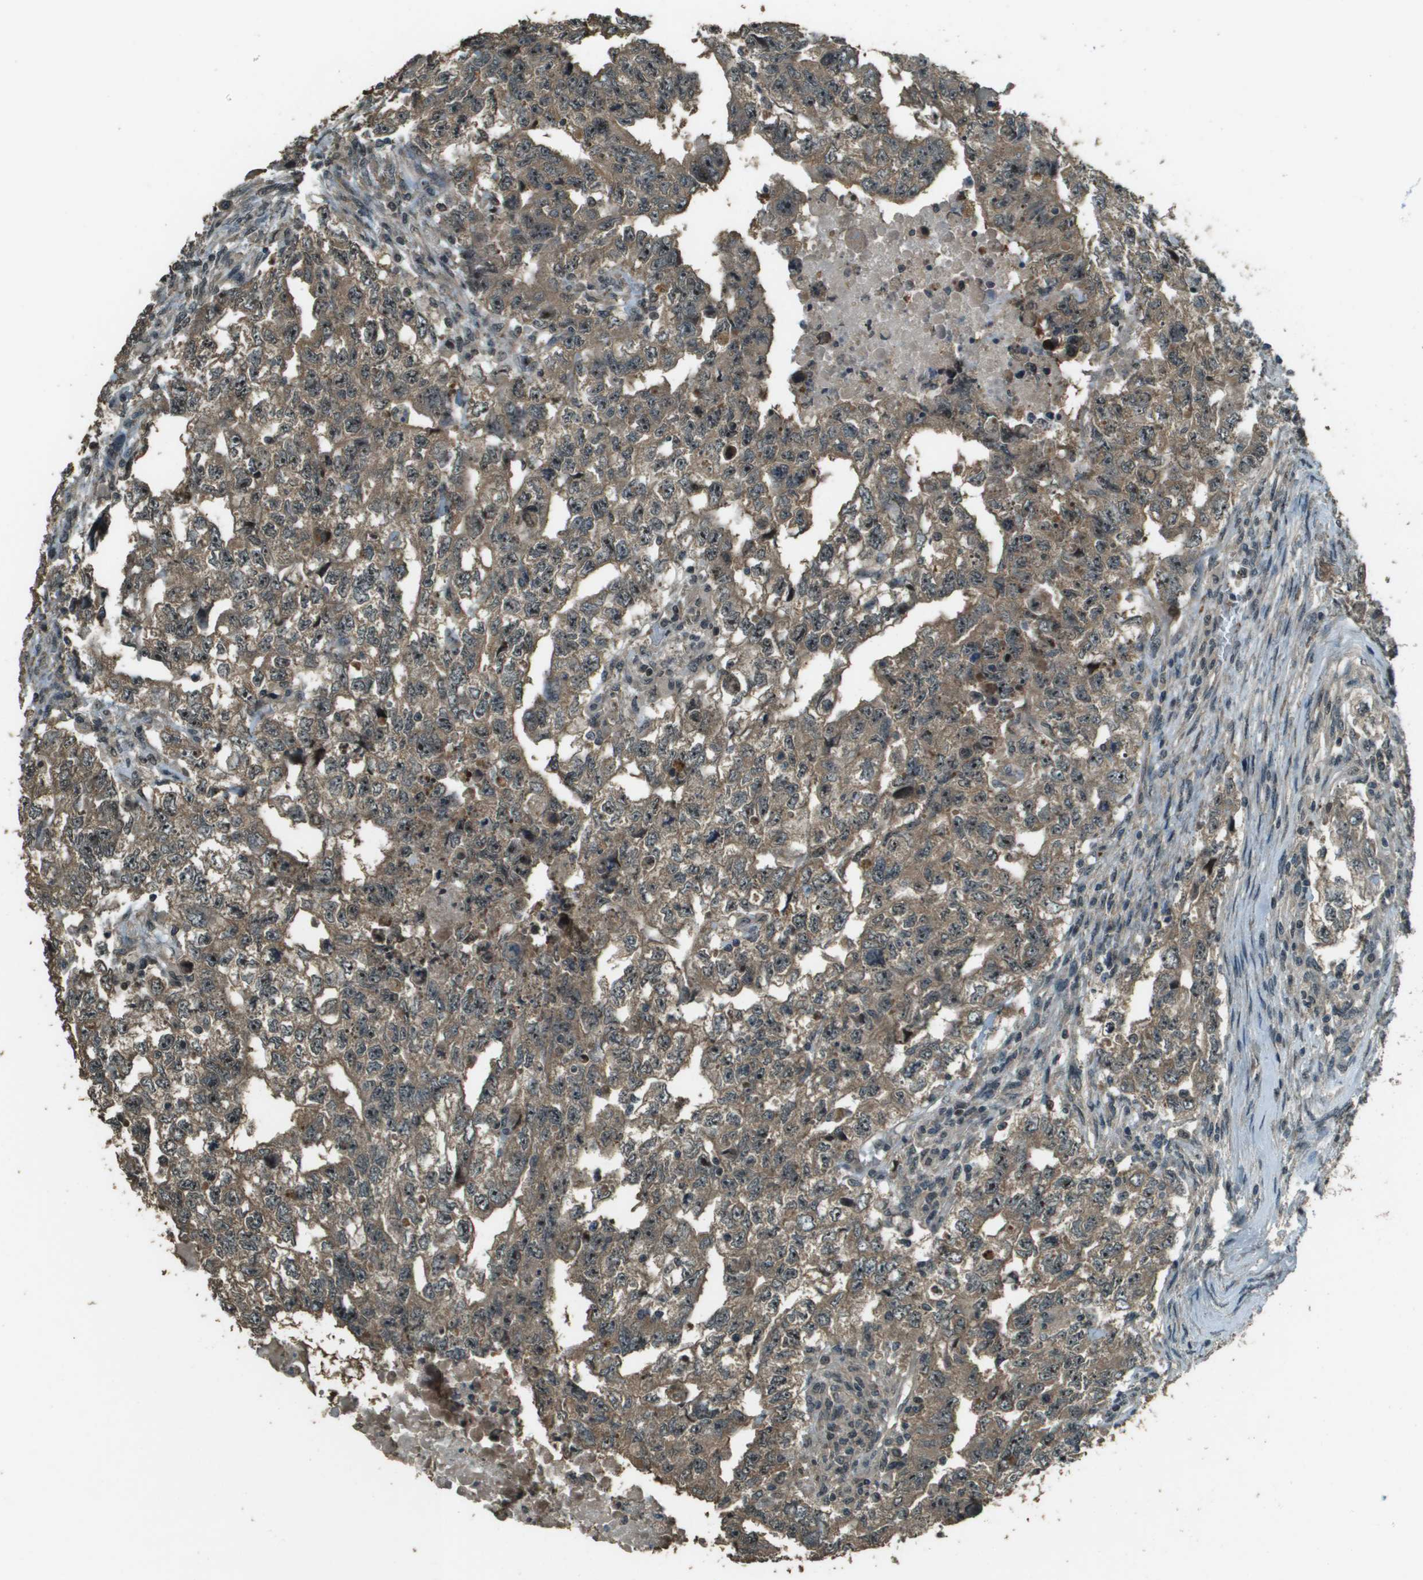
{"staining": {"intensity": "weak", "quantity": ">75%", "location": "cytoplasmic/membranous"}, "tissue": "testis cancer", "cell_type": "Tumor cells", "image_type": "cancer", "snomed": [{"axis": "morphology", "description": "Carcinoma, Embryonal, NOS"}, {"axis": "topography", "description": "Testis"}], "caption": "Immunohistochemistry (DAB (3,3'-diaminobenzidine)) staining of testis cancer (embryonal carcinoma) demonstrates weak cytoplasmic/membranous protein positivity in about >75% of tumor cells.", "gene": "SDC3", "patient": {"sex": "male", "age": 36}}